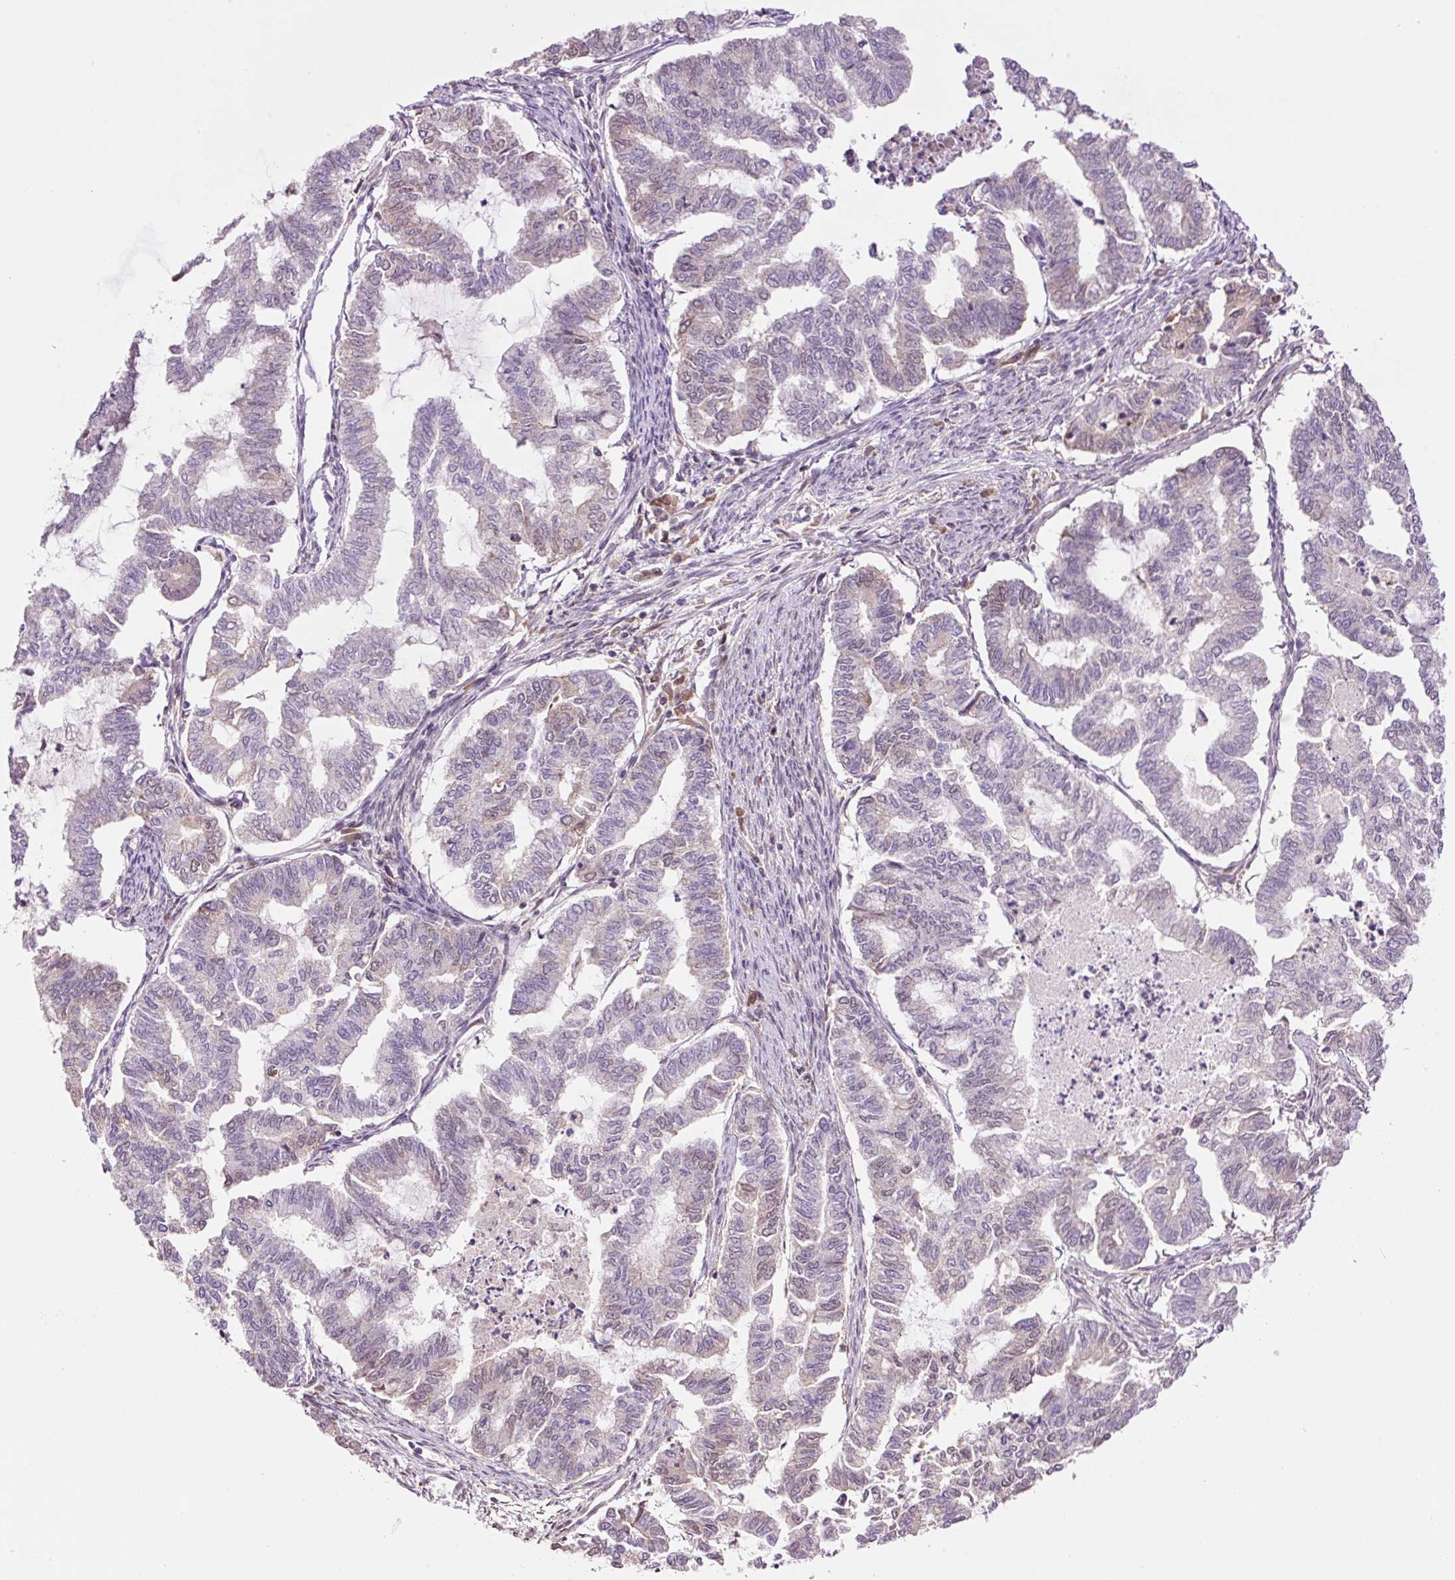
{"staining": {"intensity": "weak", "quantity": "<25%", "location": "cytoplasmic/membranous,nuclear"}, "tissue": "endometrial cancer", "cell_type": "Tumor cells", "image_type": "cancer", "snomed": [{"axis": "morphology", "description": "Adenocarcinoma, NOS"}, {"axis": "topography", "description": "Endometrium"}], "caption": "DAB (3,3'-diaminobenzidine) immunohistochemical staining of human adenocarcinoma (endometrial) exhibits no significant positivity in tumor cells.", "gene": "DPPA4", "patient": {"sex": "female", "age": 79}}